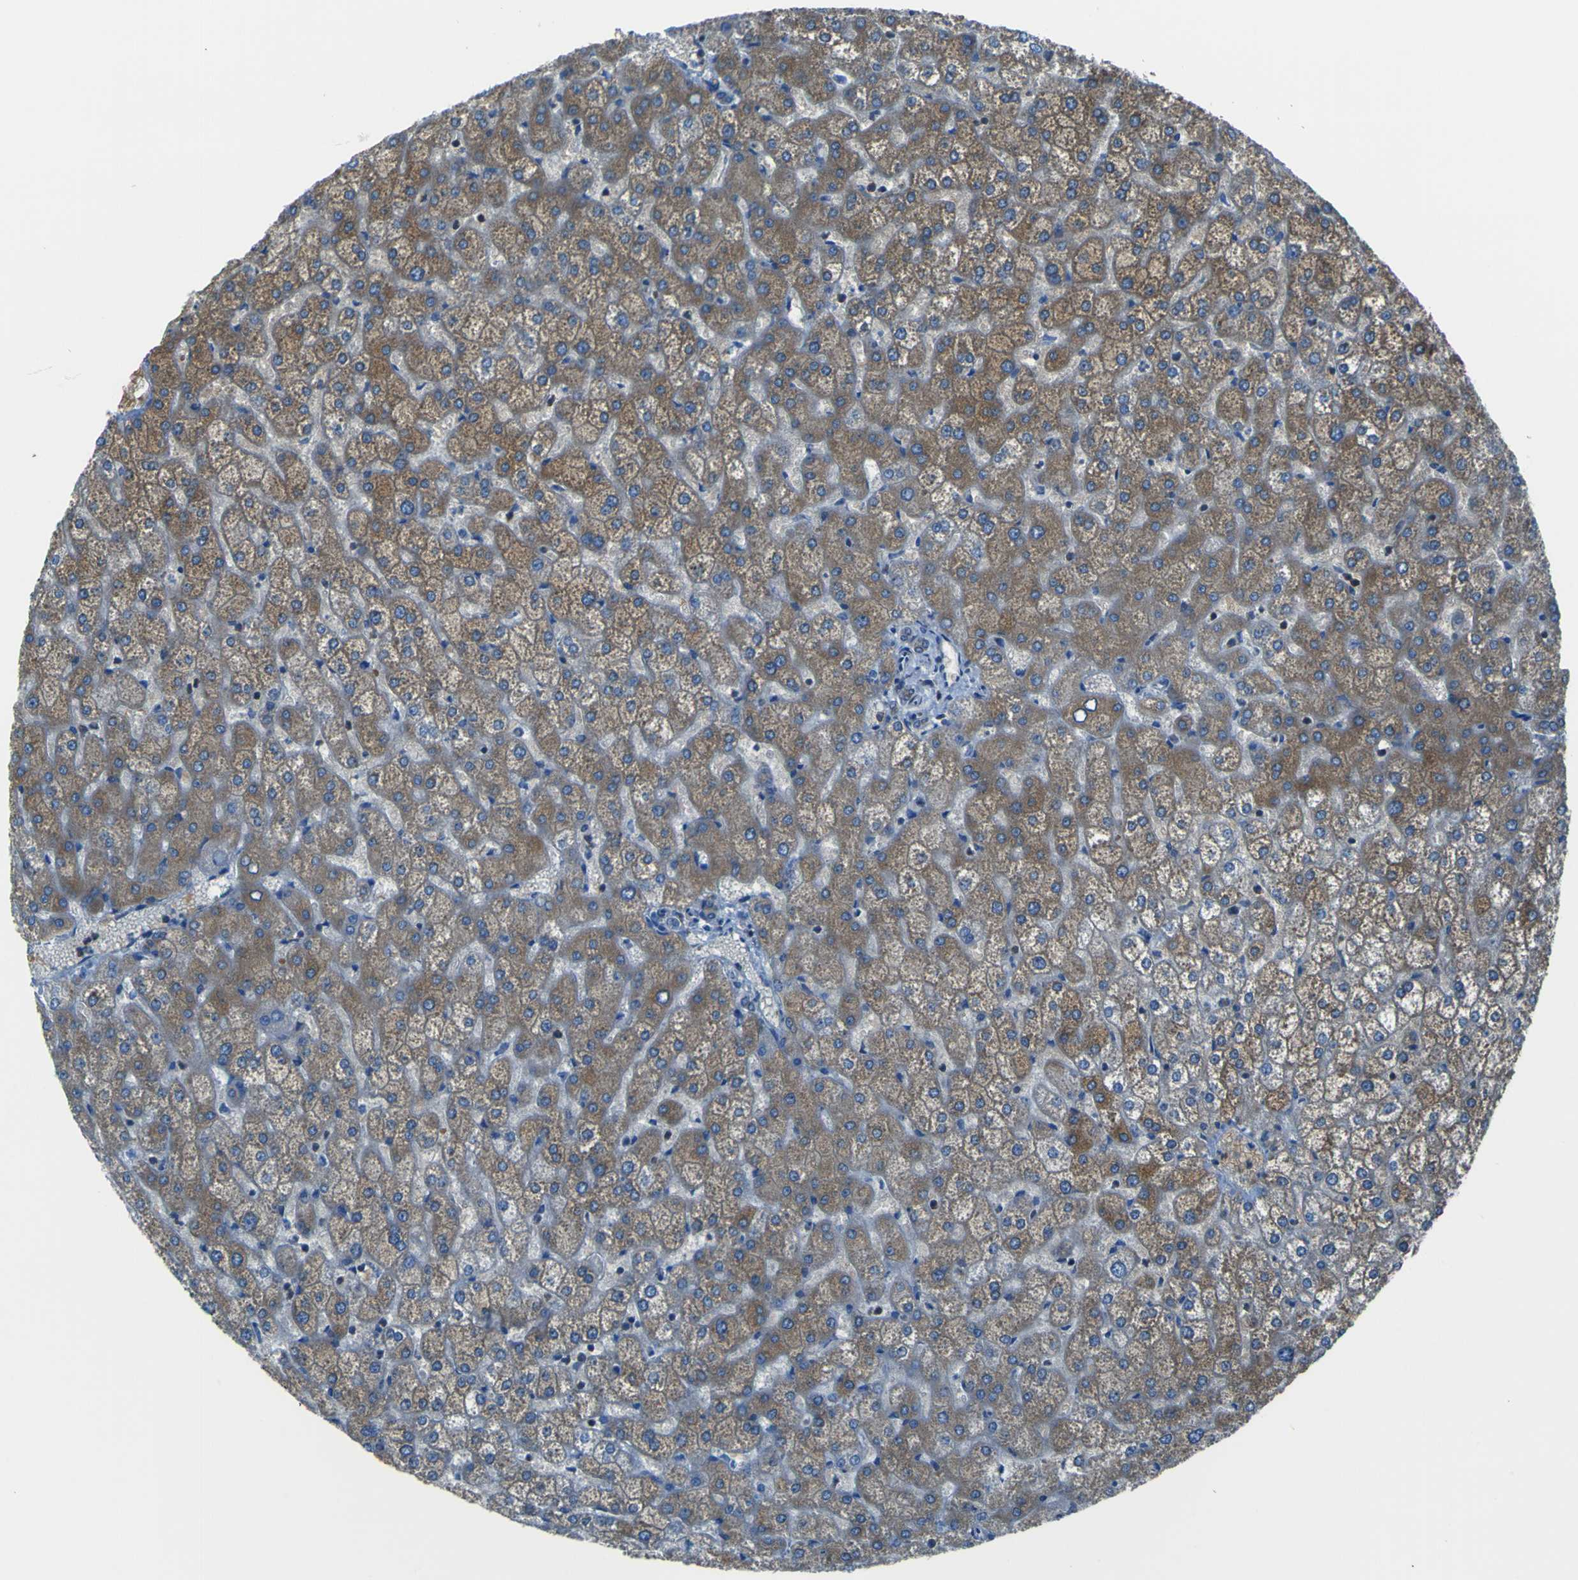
{"staining": {"intensity": "negative", "quantity": "none", "location": "none"}, "tissue": "liver", "cell_type": "Cholangiocytes", "image_type": "normal", "snomed": [{"axis": "morphology", "description": "Normal tissue, NOS"}, {"axis": "topography", "description": "Liver"}], "caption": "This is an immunohistochemistry image of normal liver. There is no positivity in cholangiocytes.", "gene": "STIM1", "patient": {"sex": "female", "age": 32}}